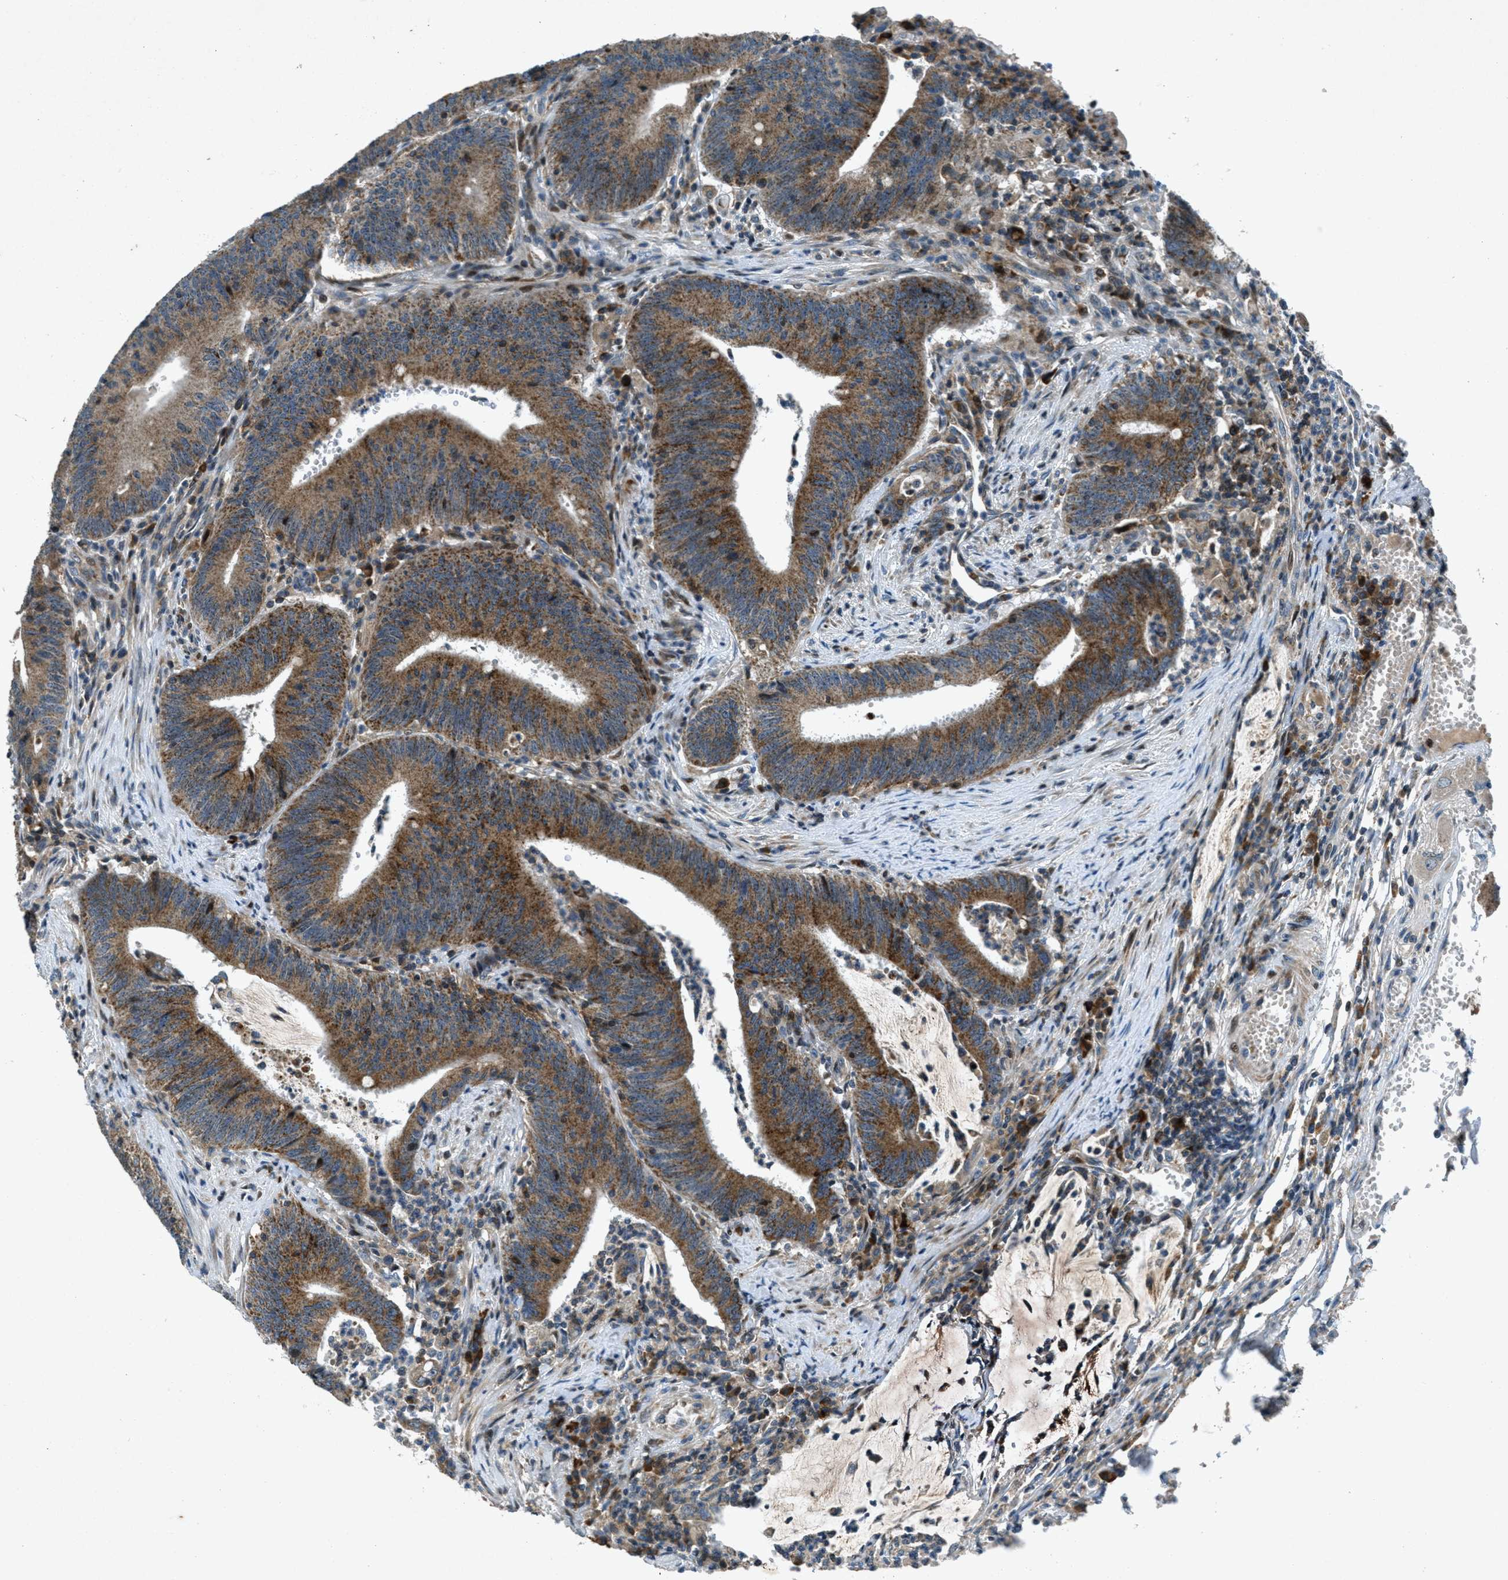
{"staining": {"intensity": "moderate", "quantity": ">75%", "location": "cytoplasmic/membranous"}, "tissue": "colorectal cancer", "cell_type": "Tumor cells", "image_type": "cancer", "snomed": [{"axis": "morphology", "description": "Normal tissue, NOS"}, {"axis": "morphology", "description": "Adenocarcinoma, NOS"}, {"axis": "topography", "description": "Rectum"}], "caption": "DAB immunohistochemical staining of human colorectal cancer shows moderate cytoplasmic/membranous protein staining in about >75% of tumor cells.", "gene": "CLEC2D", "patient": {"sex": "female", "age": 66}}